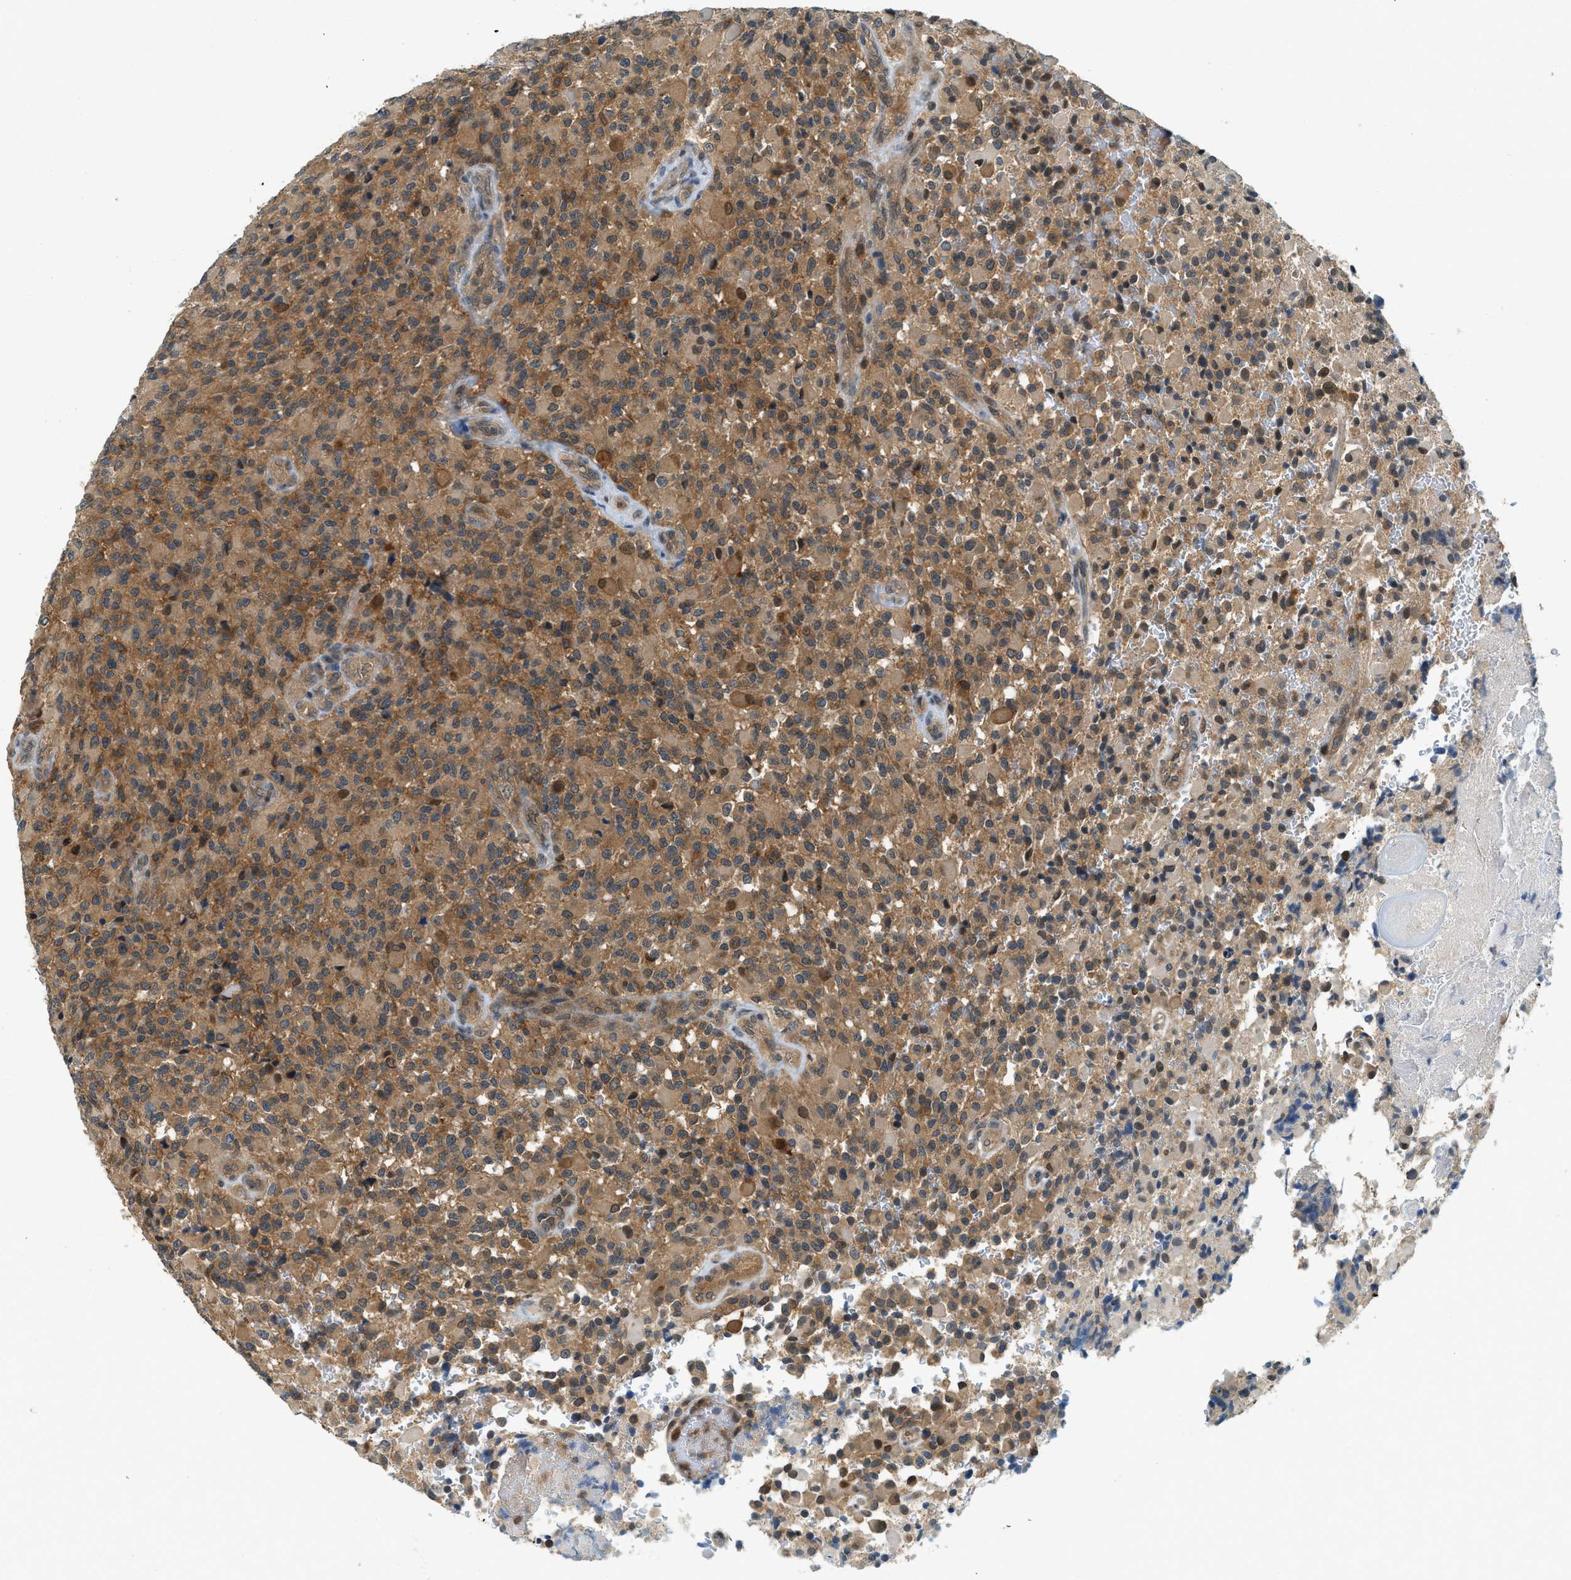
{"staining": {"intensity": "moderate", "quantity": ">75%", "location": "cytoplasmic/membranous,nuclear"}, "tissue": "glioma", "cell_type": "Tumor cells", "image_type": "cancer", "snomed": [{"axis": "morphology", "description": "Glioma, malignant, High grade"}, {"axis": "topography", "description": "Brain"}], "caption": "Approximately >75% of tumor cells in human high-grade glioma (malignant) exhibit moderate cytoplasmic/membranous and nuclear protein expression as visualized by brown immunohistochemical staining.", "gene": "GMPPB", "patient": {"sex": "male", "age": 71}}